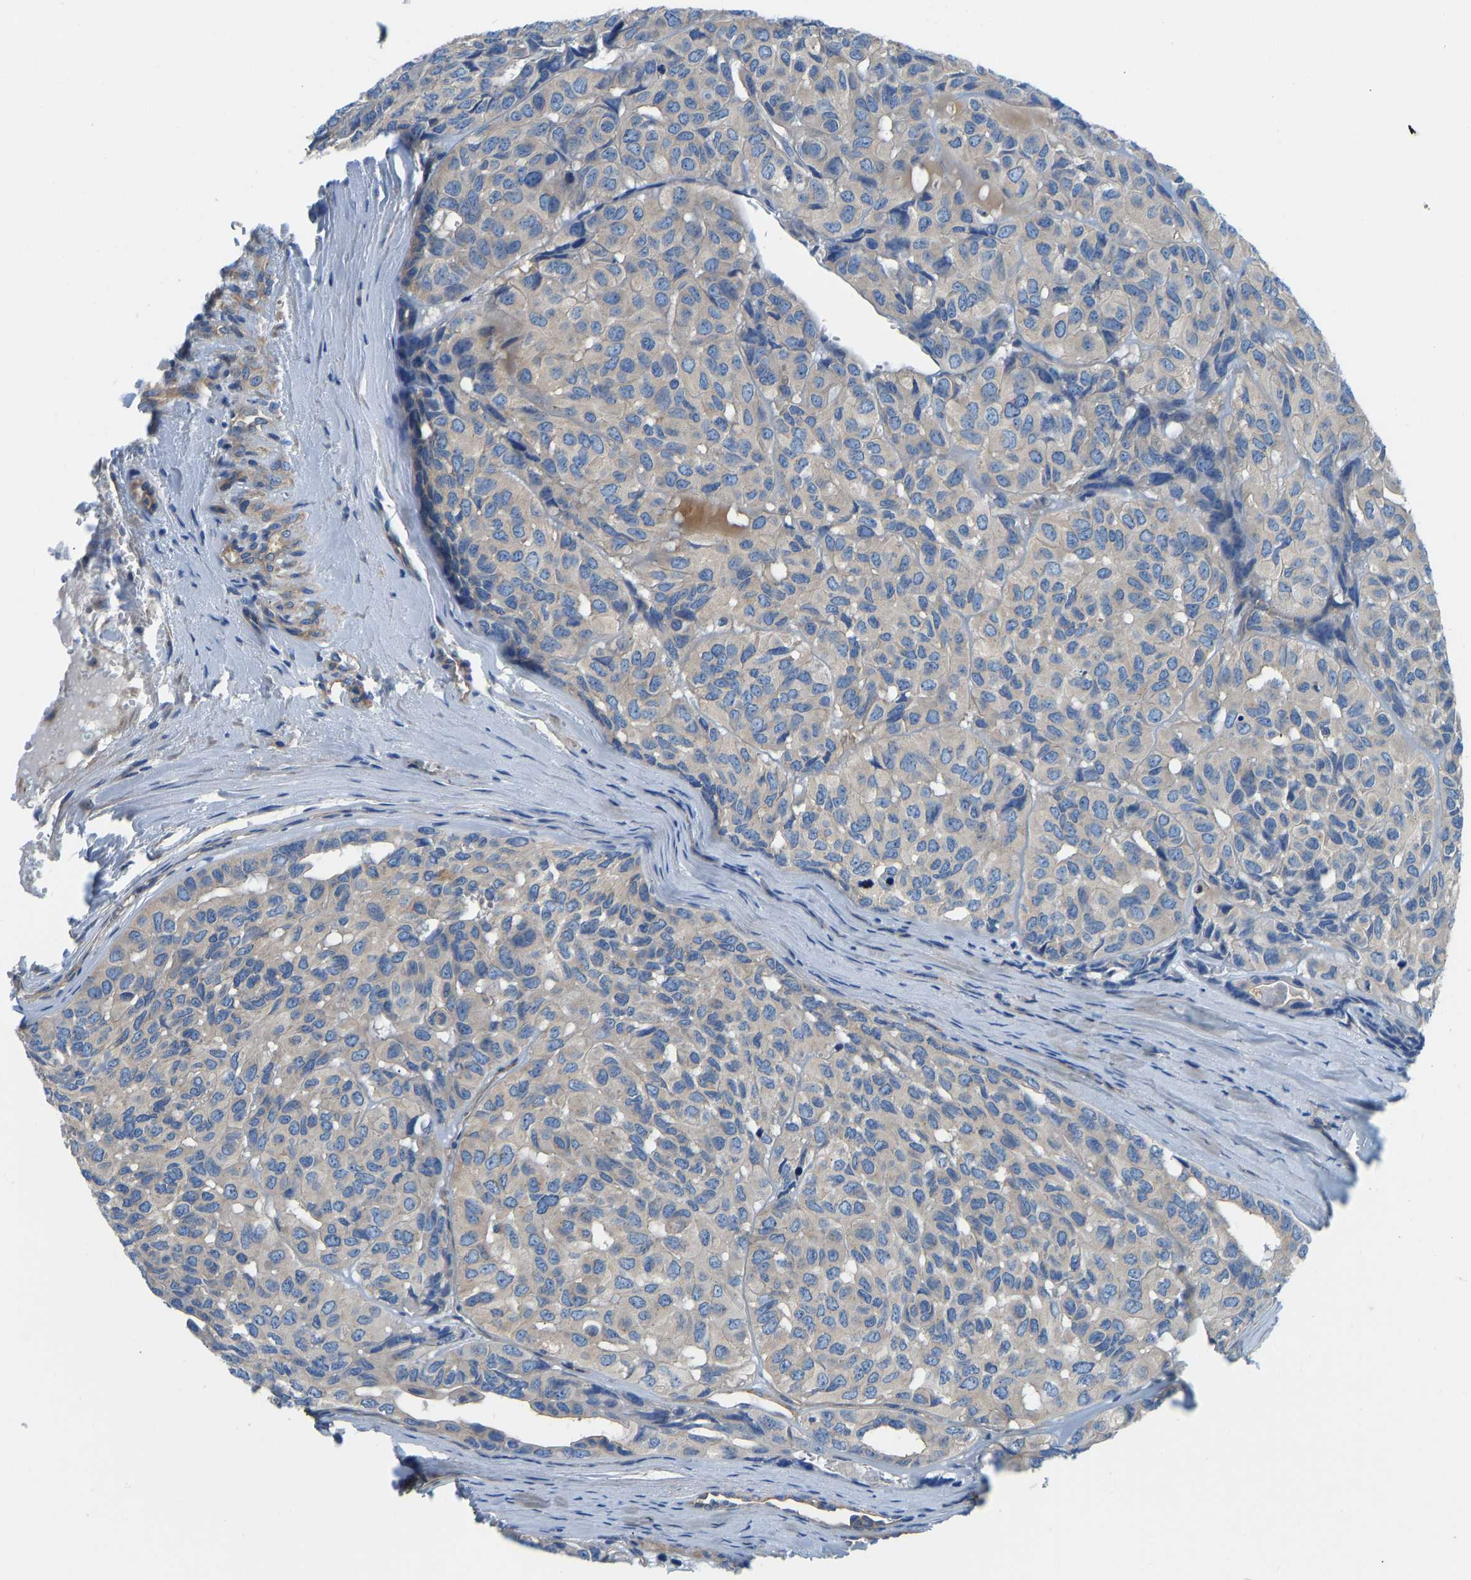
{"staining": {"intensity": "weak", "quantity": "<25%", "location": "cytoplasmic/membranous"}, "tissue": "head and neck cancer", "cell_type": "Tumor cells", "image_type": "cancer", "snomed": [{"axis": "morphology", "description": "Adenocarcinoma, NOS"}, {"axis": "topography", "description": "Salivary gland, NOS"}, {"axis": "topography", "description": "Head-Neck"}], "caption": "Protein analysis of head and neck cancer (adenocarcinoma) shows no significant expression in tumor cells.", "gene": "CHAD", "patient": {"sex": "female", "age": 76}}